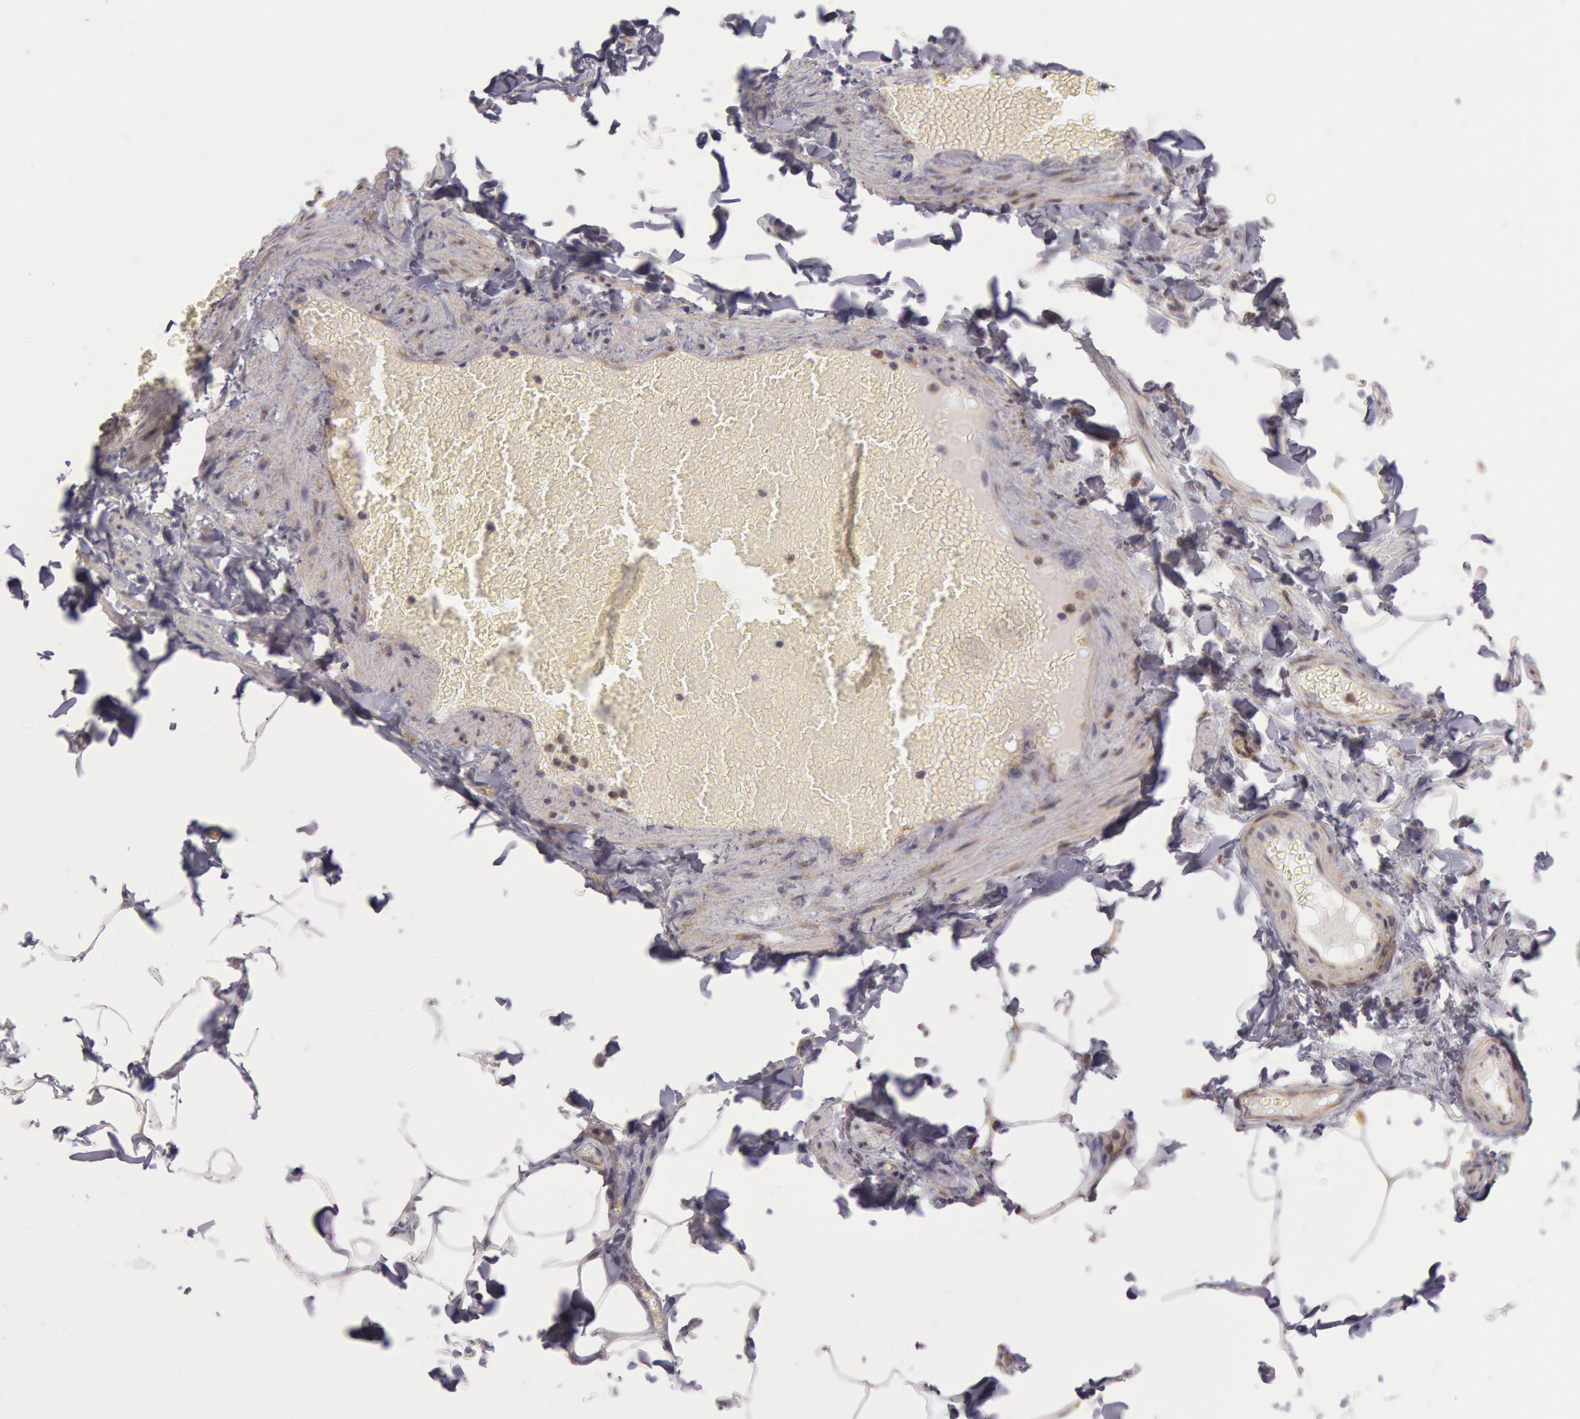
{"staining": {"intensity": "weak", "quantity": ">75%", "location": "cytoplasmic/membranous"}, "tissue": "adipose tissue", "cell_type": "Adipocytes", "image_type": "normal", "snomed": [{"axis": "morphology", "description": "Normal tissue, NOS"}, {"axis": "topography", "description": "Vascular tissue"}], "caption": "IHC photomicrograph of benign human adipose tissue stained for a protein (brown), which demonstrates low levels of weak cytoplasmic/membranous positivity in about >75% of adipocytes.", "gene": "NMT2", "patient": {"sex": "male", "age": 41}}